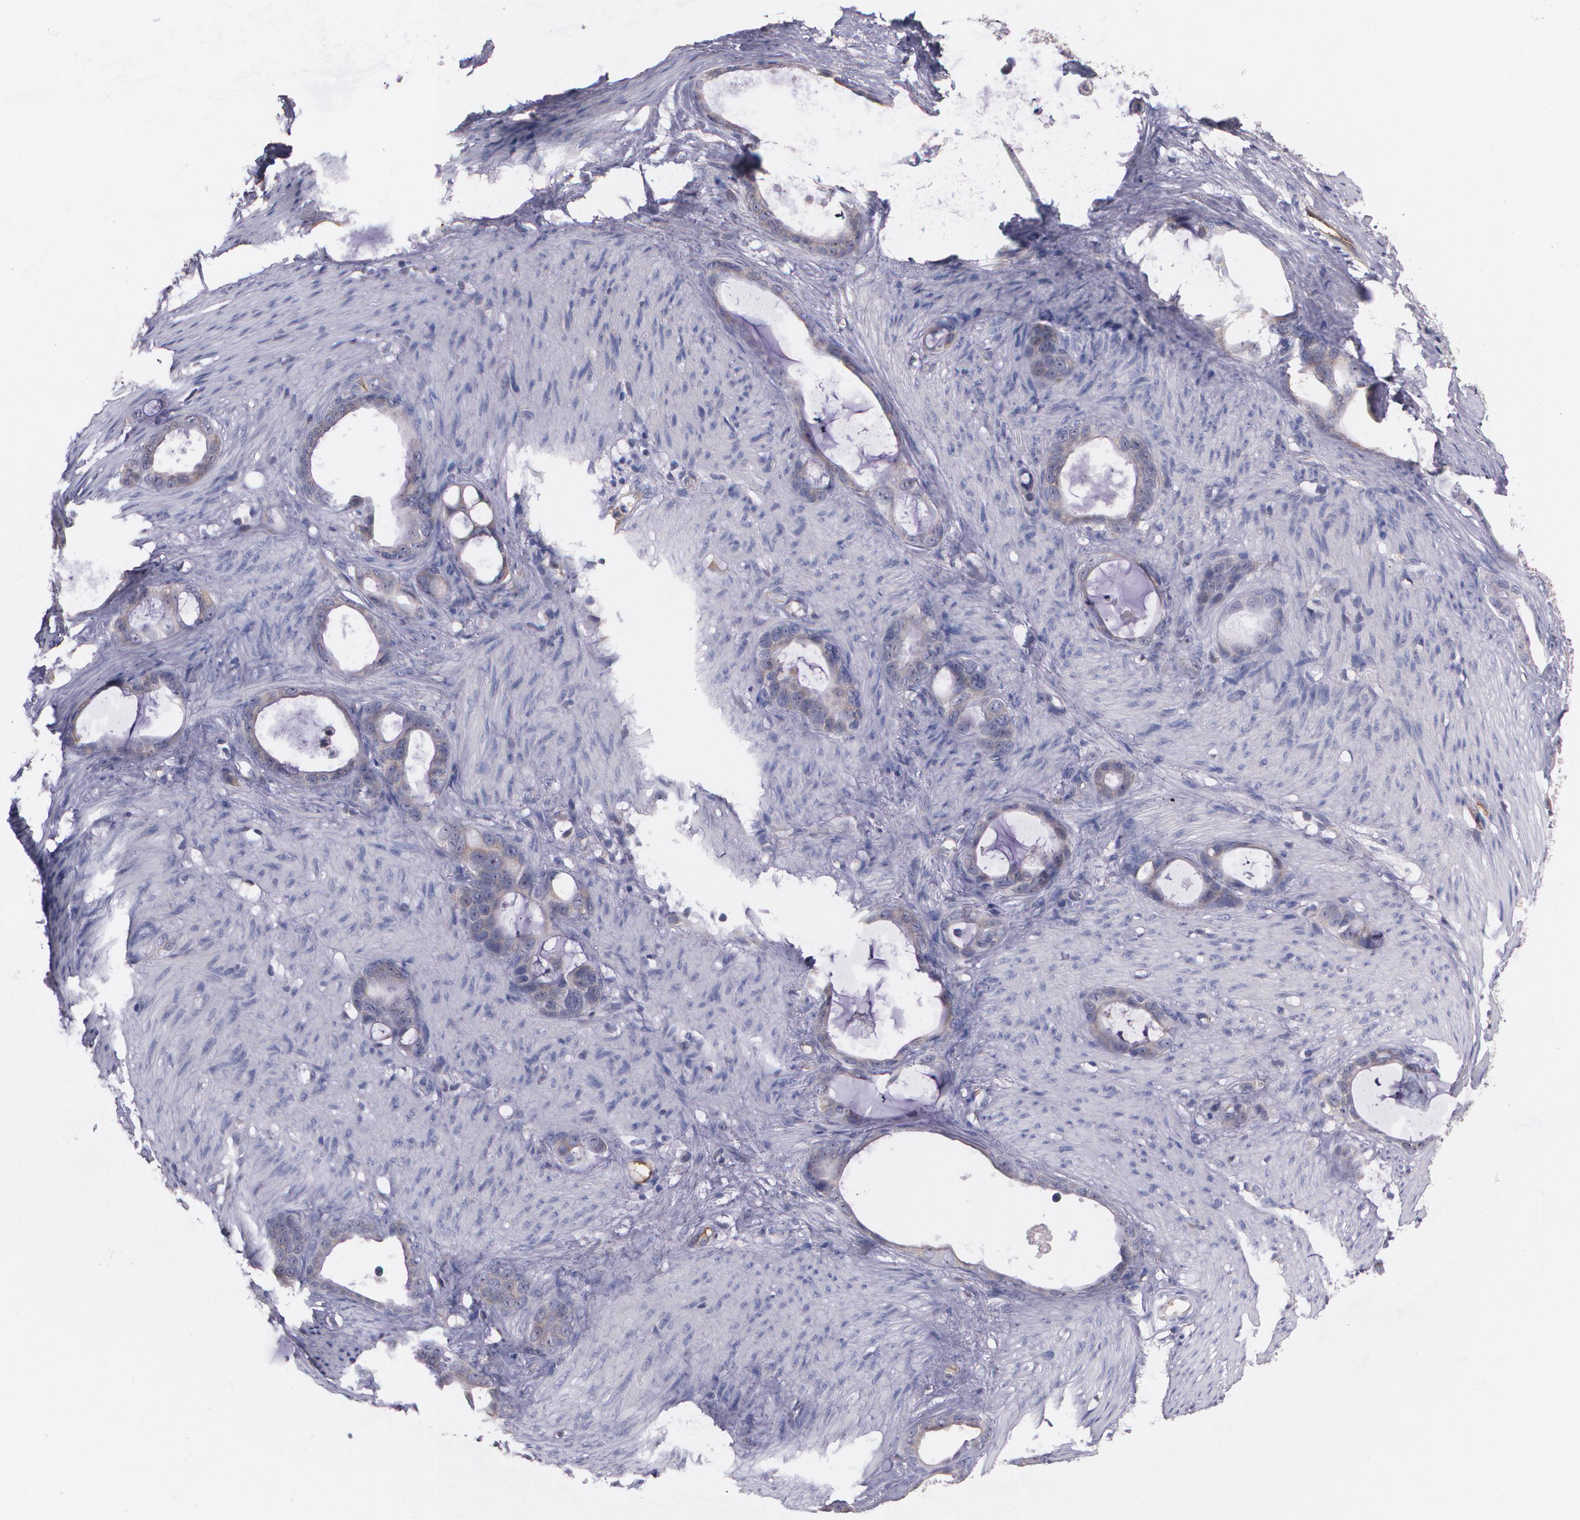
{"staining": {"intensity": "weak", "quantity": "25%-75%", "location": "cytoplasmic/membranous"}, "tissue": "stomach cancer", "cell_type": "Tumor cells", "image_type": "cancer", "snomed": [{"axis": "morphology", "description": "Adenocarcinoma, NOS"}, {"axis": "topography", "description": "Stomach"}], "caption": "High-magnification brightfield microscopy of stomach cancer stained with DAB (3,3'-diaminobenzidine) (brown) and counterstained with hematoxylin (blue). tumor cells exhibit weak cytoplasmic/membranous staining is seen in approximately25%-75% of cells. The staining was performed using DAB to visualize the protein expression in brown, while the nuclei were stained in blue with hematoxylin (Magnification: 20x).", "gene": "AMBP", "patient": {"sex": "female", "age": 75}}